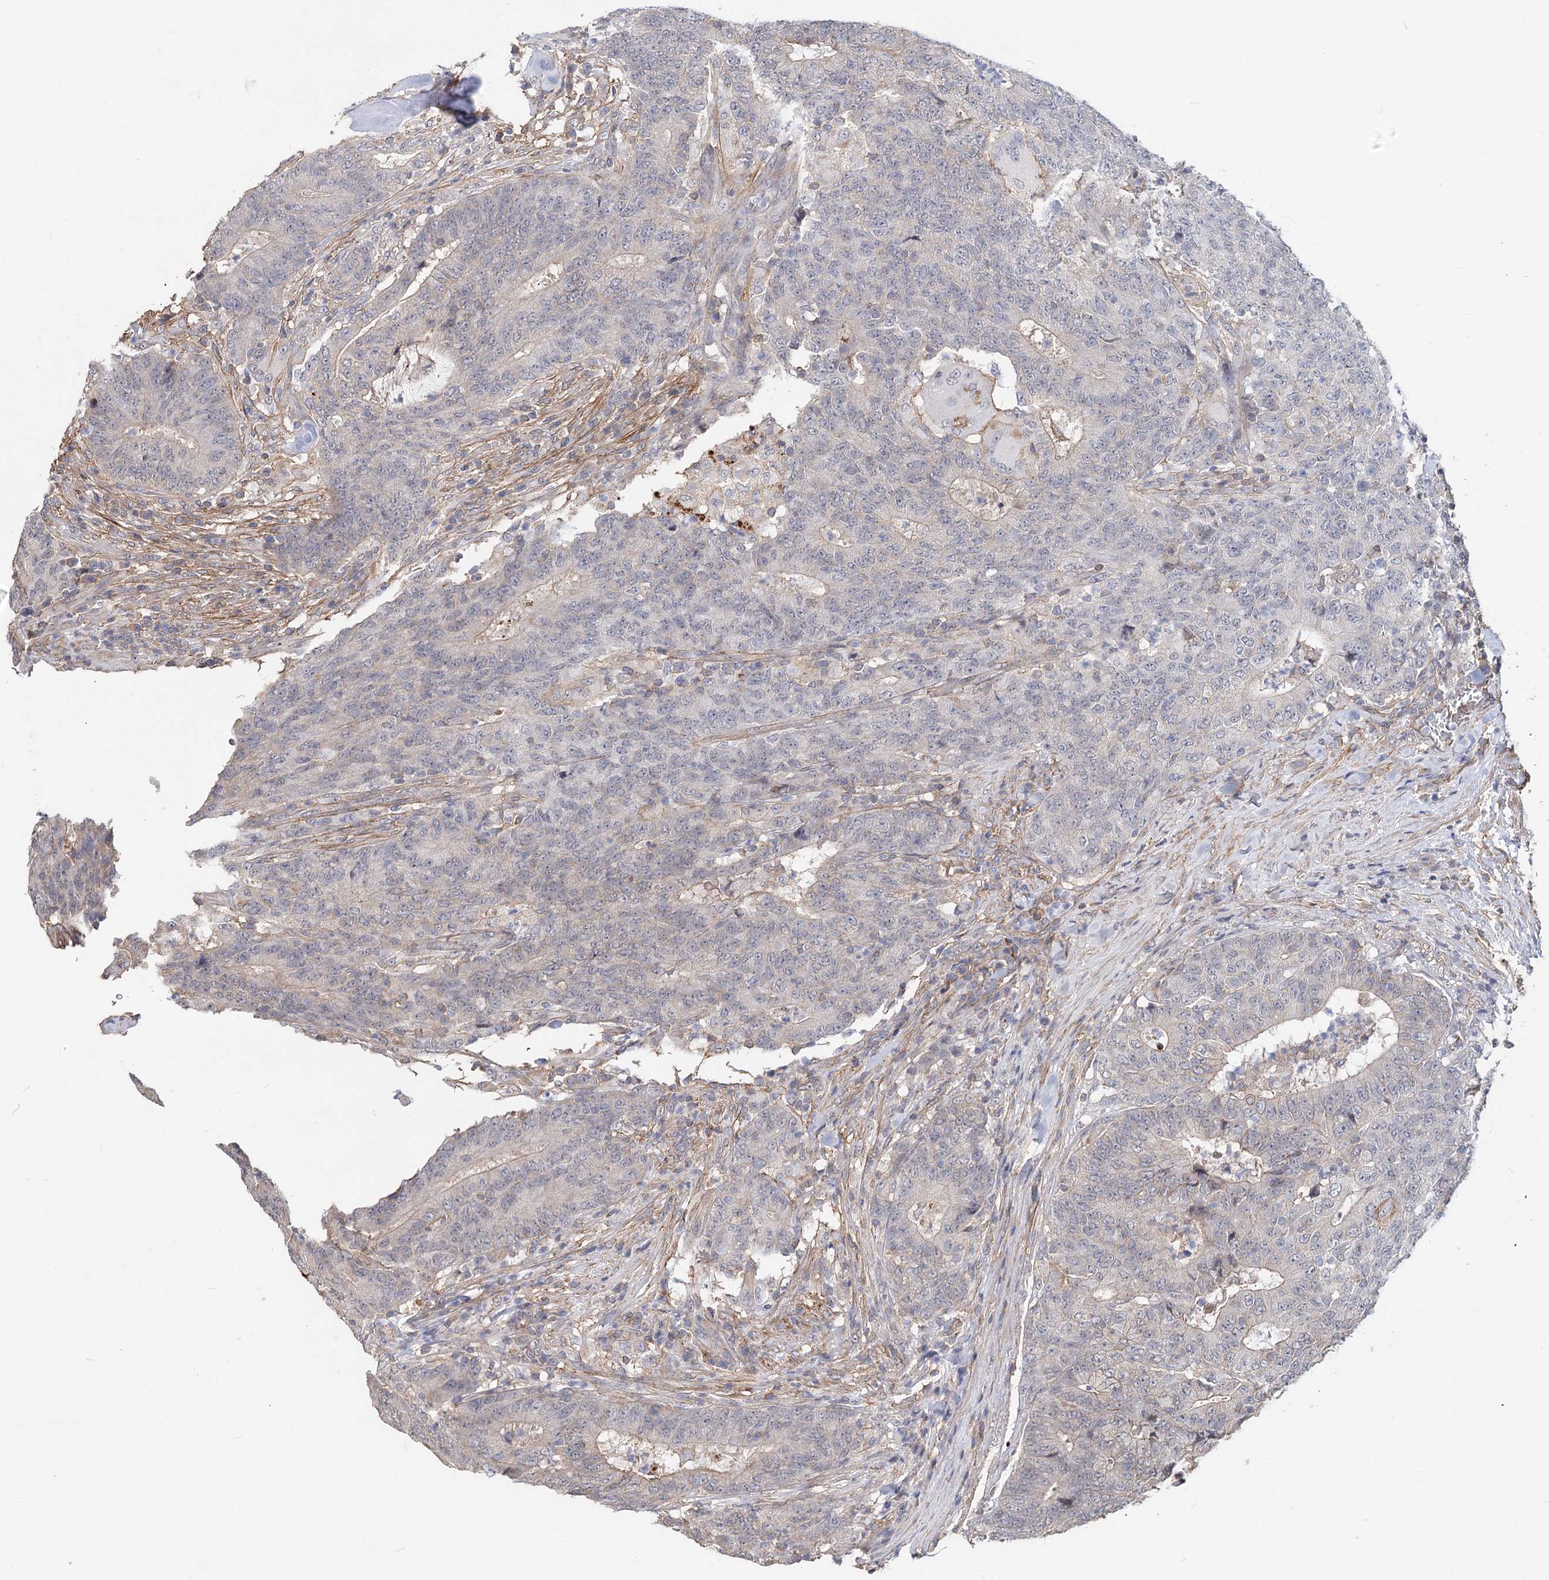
{"staining": {"intensity": "negative", "quantity": "none", "location": "none"}, "tissue": "colorectal cancer", "cell_type": "Tumor cells", "image_type": "cancer", "snomed": [{"axis": "morphology", "description": "Normal tissue, NOS"}, {"axis": "morphology", "description": "Adenocarcinoma, NOS"}, {"axis": "topography", "description": "Colon"}], "caption": "The micrograph exhibits no staining of tumor cells in colorectal adenocarcinoma.", "gene": "TMEM218", "patient": {"sex": "female", "age": 75}}